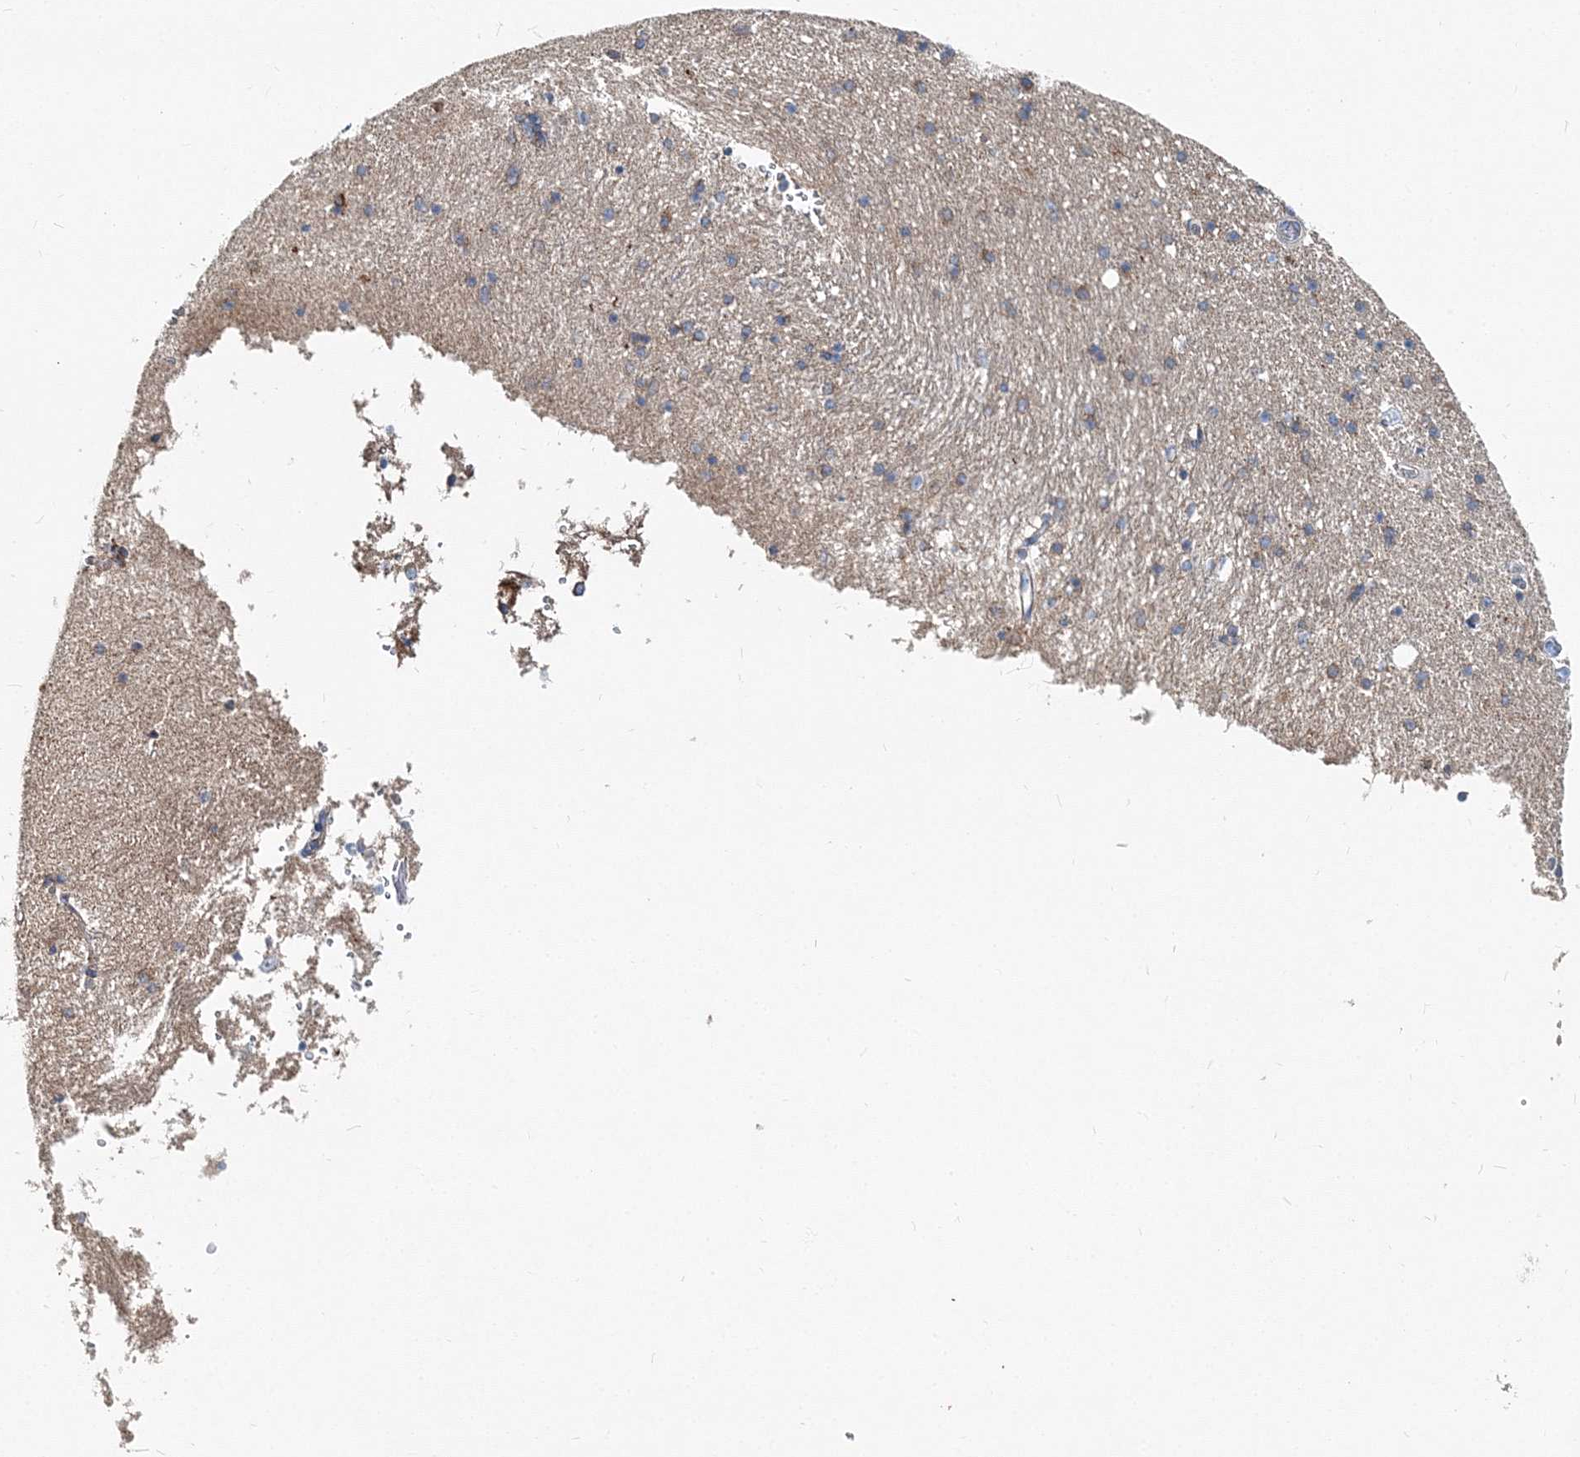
{"staining": {"intensity": "moderate", "quantity": "<25%", "location": "cytoplasmic/membranous"}, "tissue": "hippocampus", "cell_type": "Glial cells", "image_type": "normal", "snomed": [{"axis": "morphology", "description": "Normal tissue, NOS"}, {"axis": "topography", "description": "Hippocampus"}], "caption": "Hippocampus stained for a protein (brown) demonstrates moderate cytoplasmic/membranous positive staining in about <25% of glial cells.", "gene": "MPHOSPH9", "patient": {"sex": "male", "age": 45}}